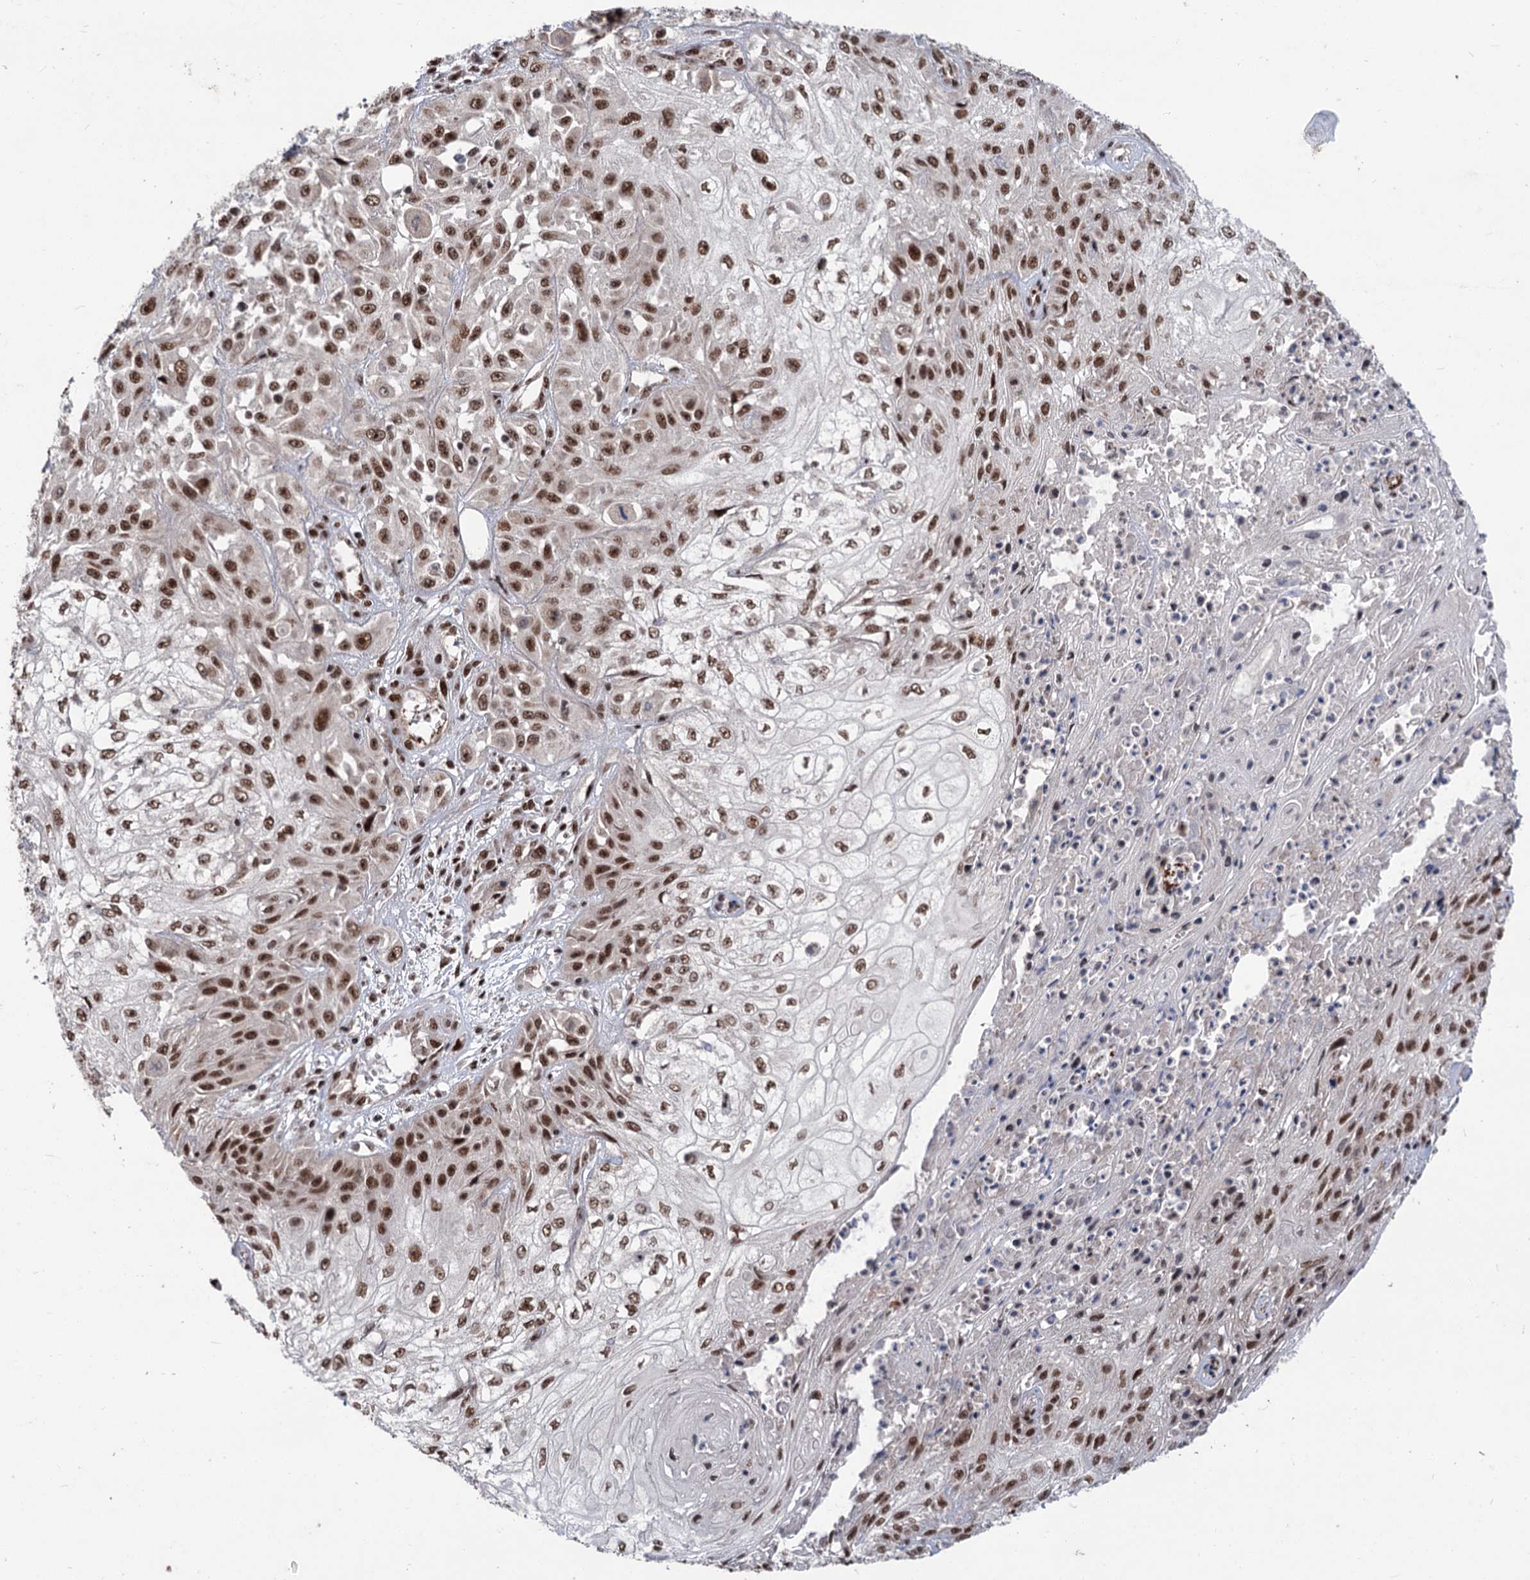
{"staining": {"intensity": "strong", "quantity": ">75%", "location": "nuclear"}, "tissue": "skin cancer", "cell_type": "Tumor cells", "image_type": "cancer", "snomed": [{"axis": "morphology", "description": "Squamous cell carcinoma, NOS"}, {"axis": "morphology", "description": "Squamous cell carcinoma, metastatic, NOS"}, {"axis": "topography", "description": "Skin"}, {"axis": "topography", "description": "Lymph node"}], "caption": "Immunohistochemistry (DAB) staining of human skin metastatic squamous cell carcinoma displays strong nuclear protein expression in about >75% of tumor cells. Using DAB (brown) and hematoxylin (blue) stains, captured at high magnification using brightfield microscopy.", "gene": "MAML1", "patient": {"sex": "male", "age": 75}}